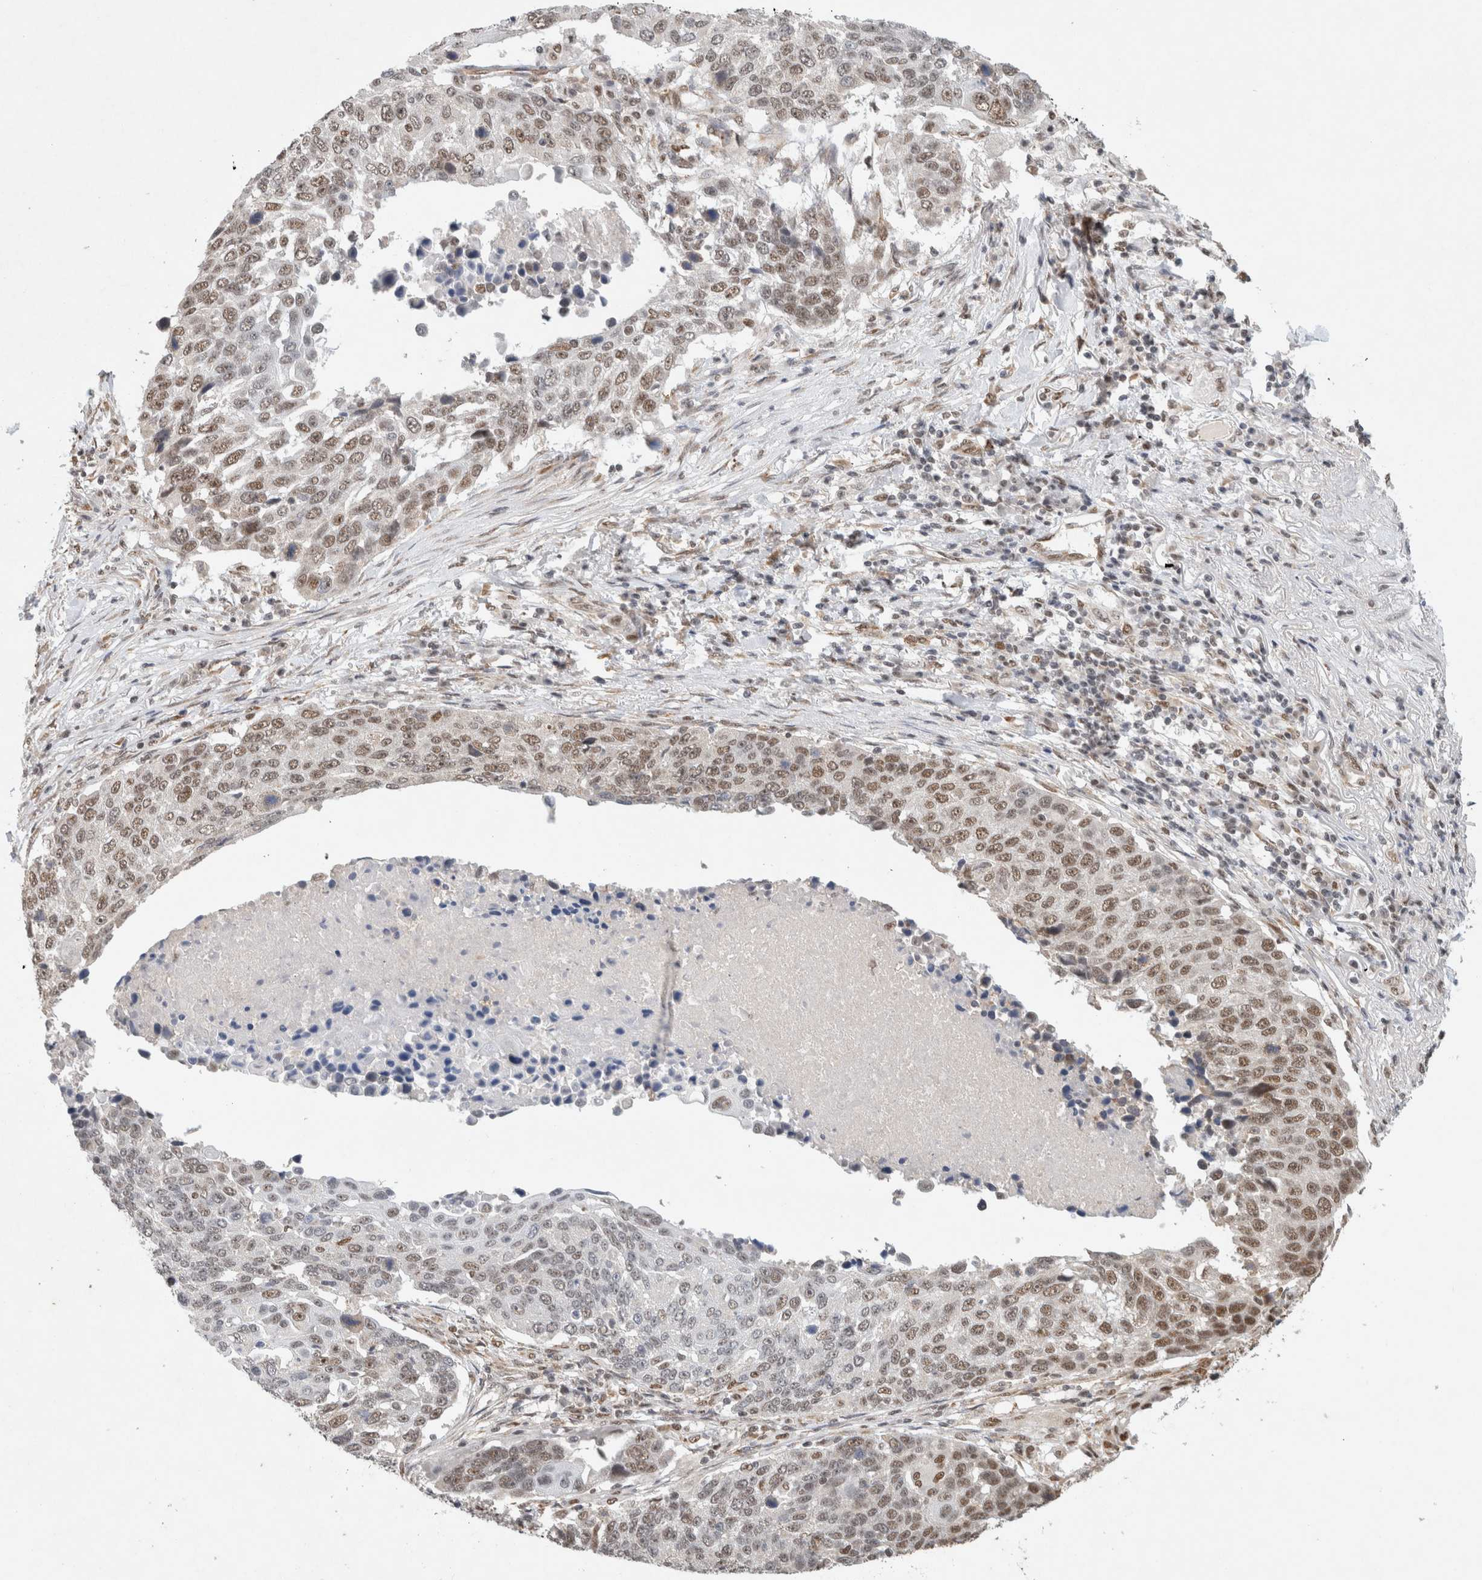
{"staining": {"intensity": "moderate", "quantity": ">75%", "location": "nuclear"}, "tissue": "lung cancer", "cell_type": "Tumor cells", "image_type": "cancer", "snomed": [{"axis": "morphology", "description": "Squamous cell carcinoma, NOS"}, {"axis": "topography", "description": "Lung"}], "caption": "Immunohistochemical staining of human squamous cell carcinoma (lung) exhibits medium levels of moderate nuclear protein staining in about >75% of tumor cells.", "gene": "DDX42", "patient": {"sex": "male", "age": 66}}